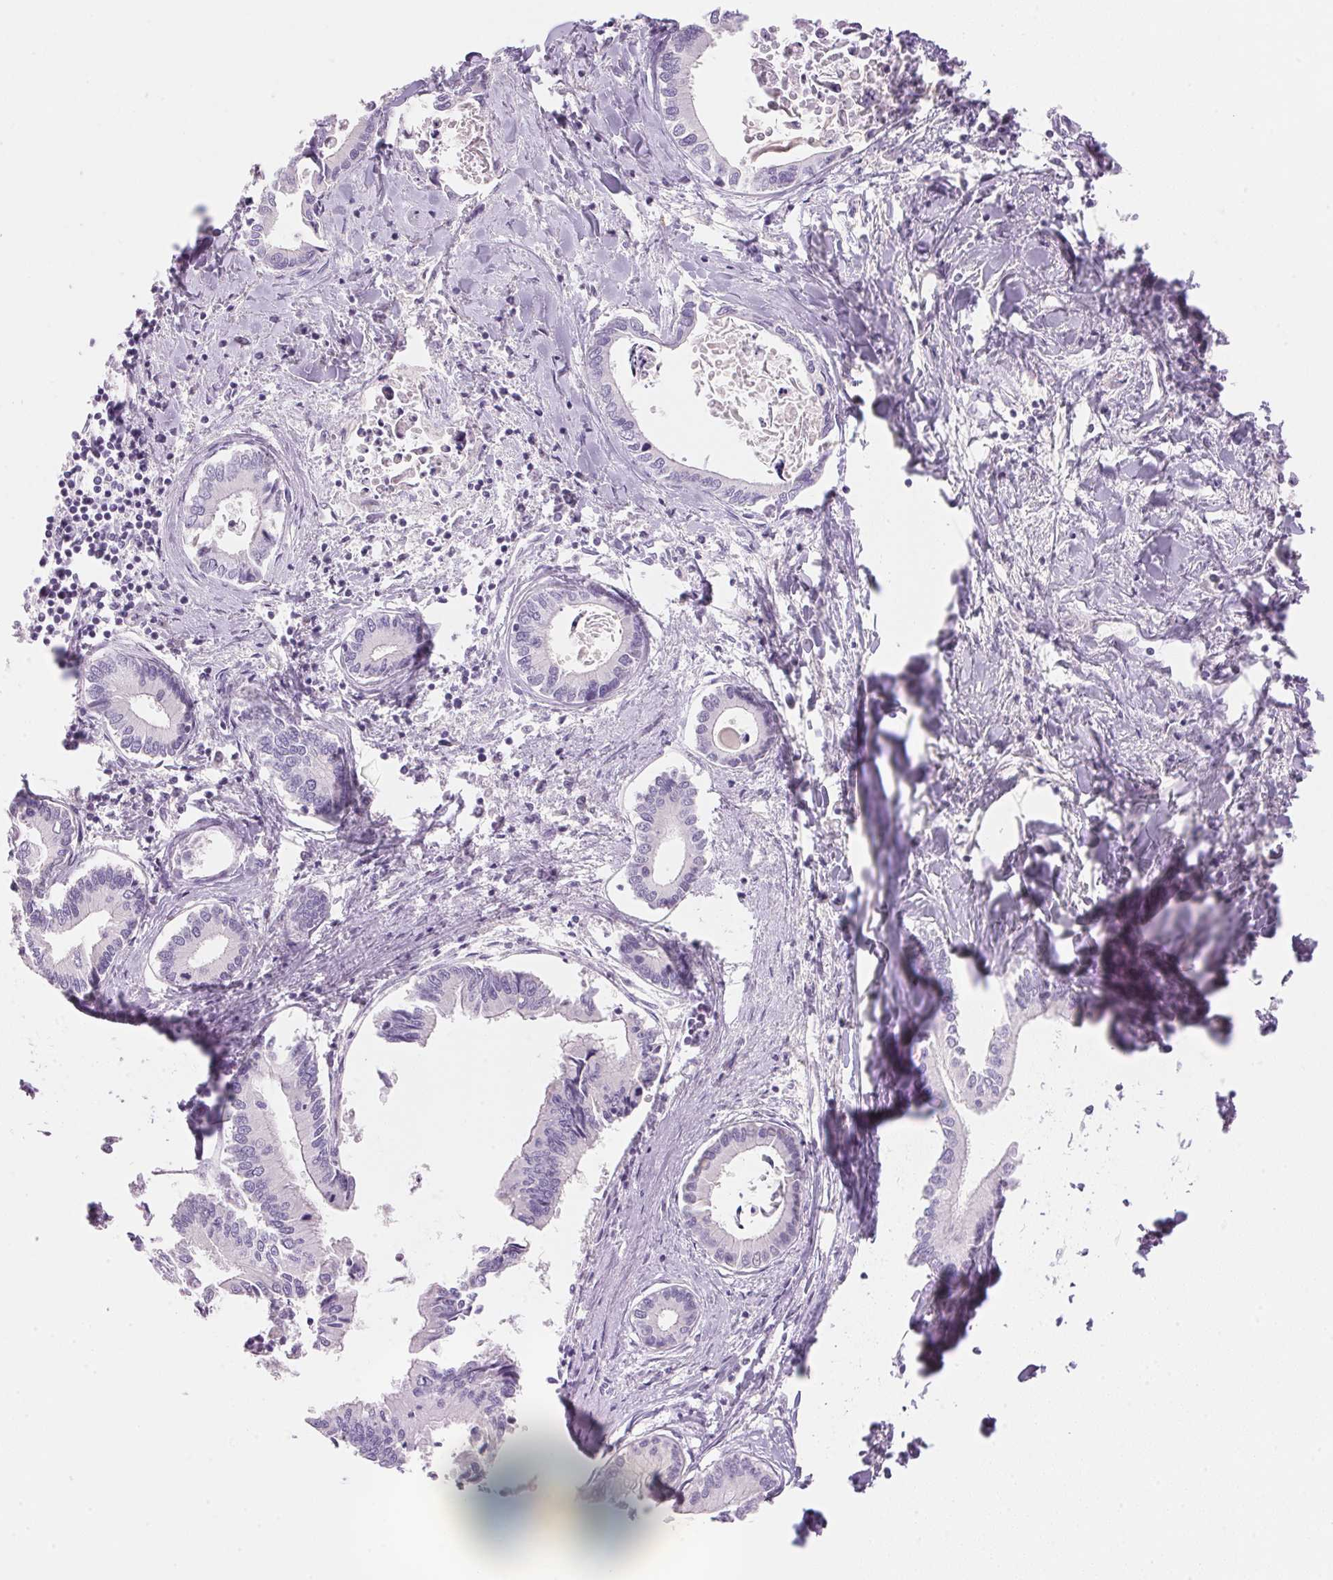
{"staining": {"intensity": "negative", "quantity": "none", "location": "none"}, "tissue": "liver cancer", "cell_type": "Tumor cells", "image_type": "cancer", "snomed": [{"axis": "morphology", "description": "Cholangiocarcinoma"}, {"axis": "topography", "description": "Liver"}], "caption": "High magnification brightfield microscopy of liver cancer stained with DAB (brown) and counterstained with hematoxylin (blue): tumor cells show no significant positivity.", "gene": "TEKT1", "patient": {"sex": "male", "age": 66}}